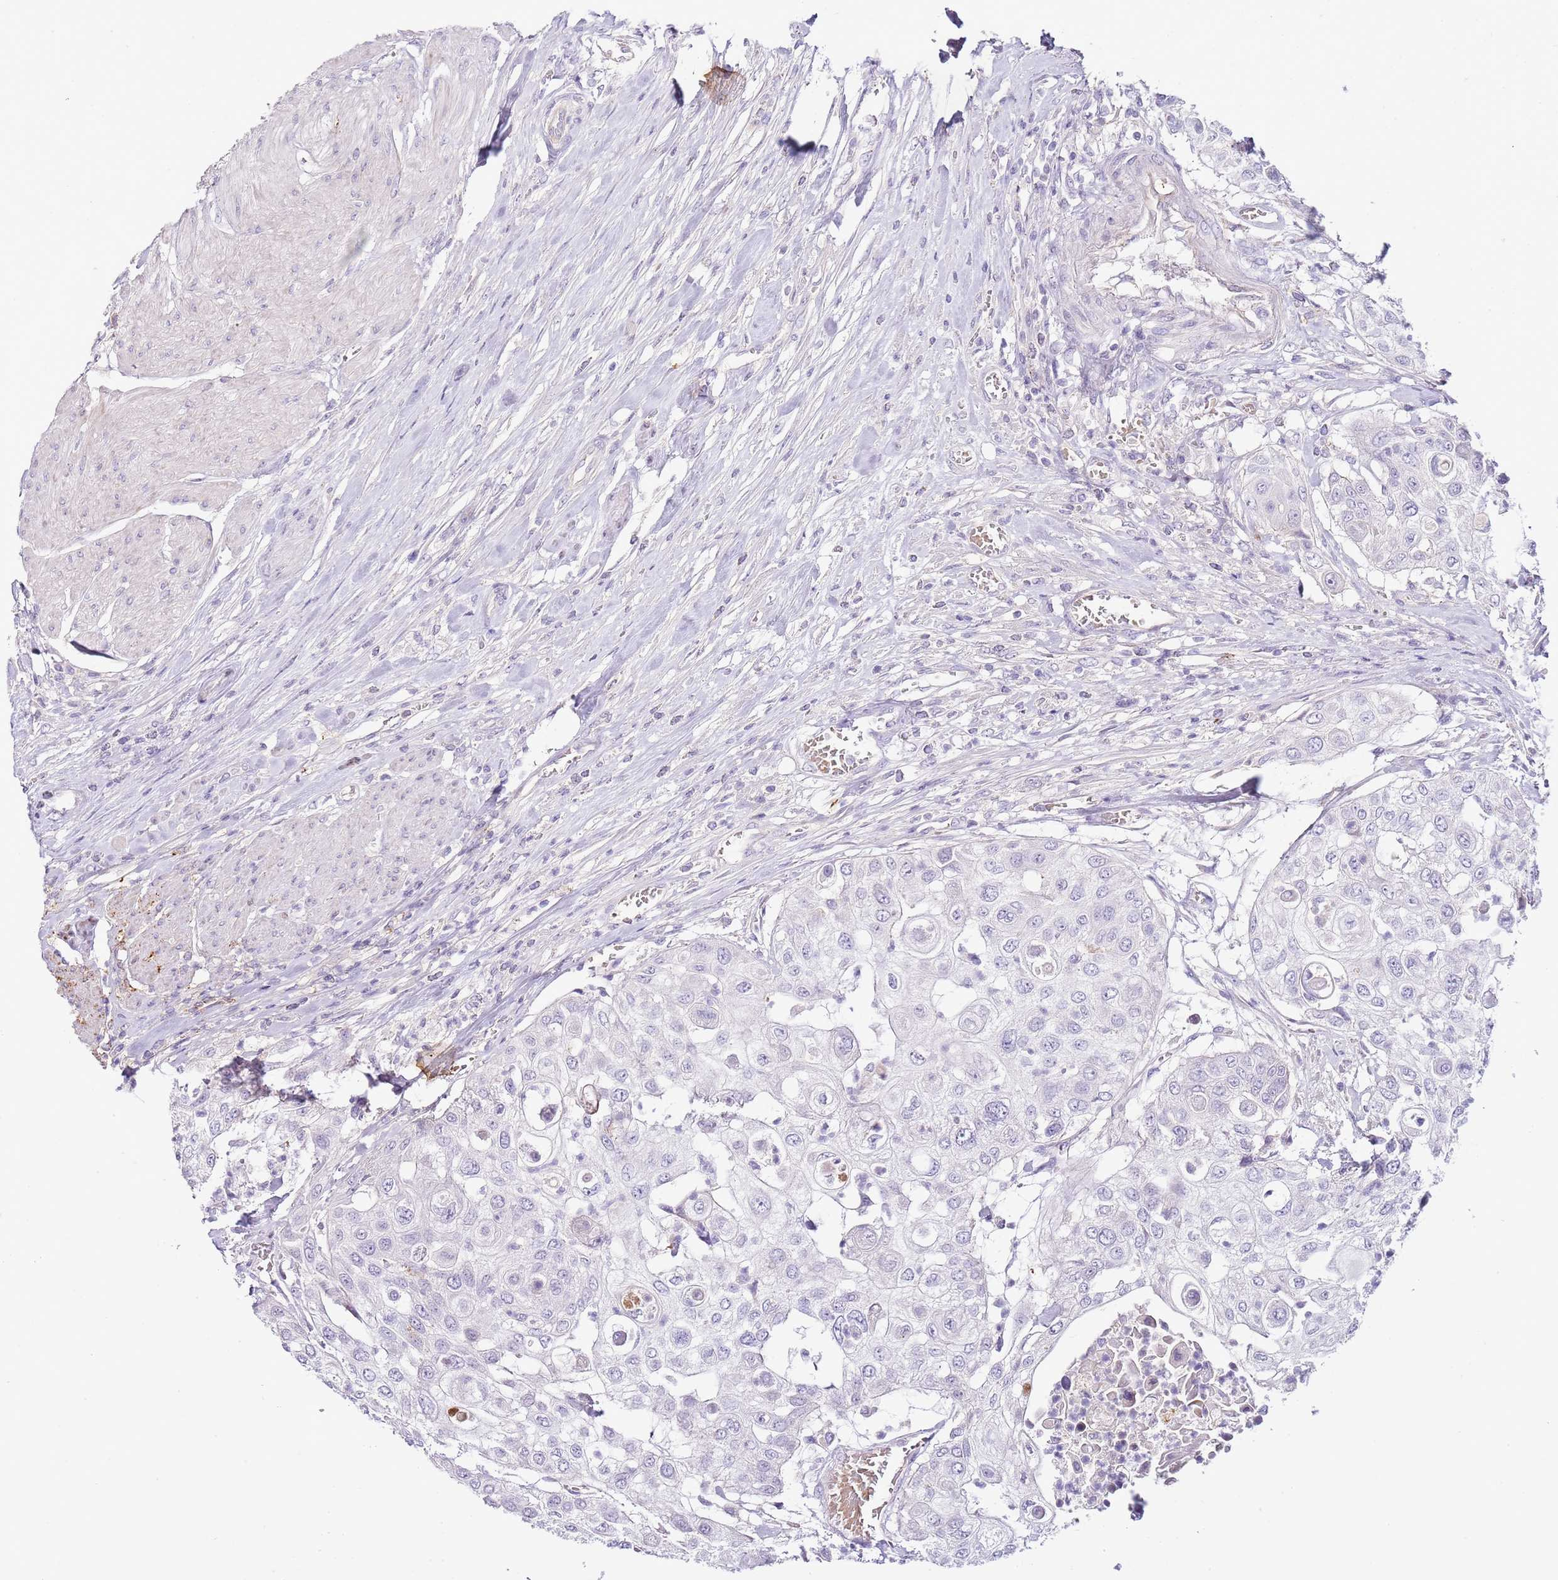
{"staining": {"intensity": "negative", "quantity": "none", "location": "none"}, "tissue": "urothelial cancer", "cell_type": "Tumor cells", "image_type": "cancer", "snomed": [{"axis": "morphology", "description": "Urothelial carcinoma, High grade"}, {"axis": "topography", "description": "Urinary bladder"}], "caption": "A high-resolution micrograph shows IHC staining of urothelial cancer, which exhibits no significant positivity in tumor cells.", "gene": "ABHD17A", "patient": {"sex": "female", "age": 79}}